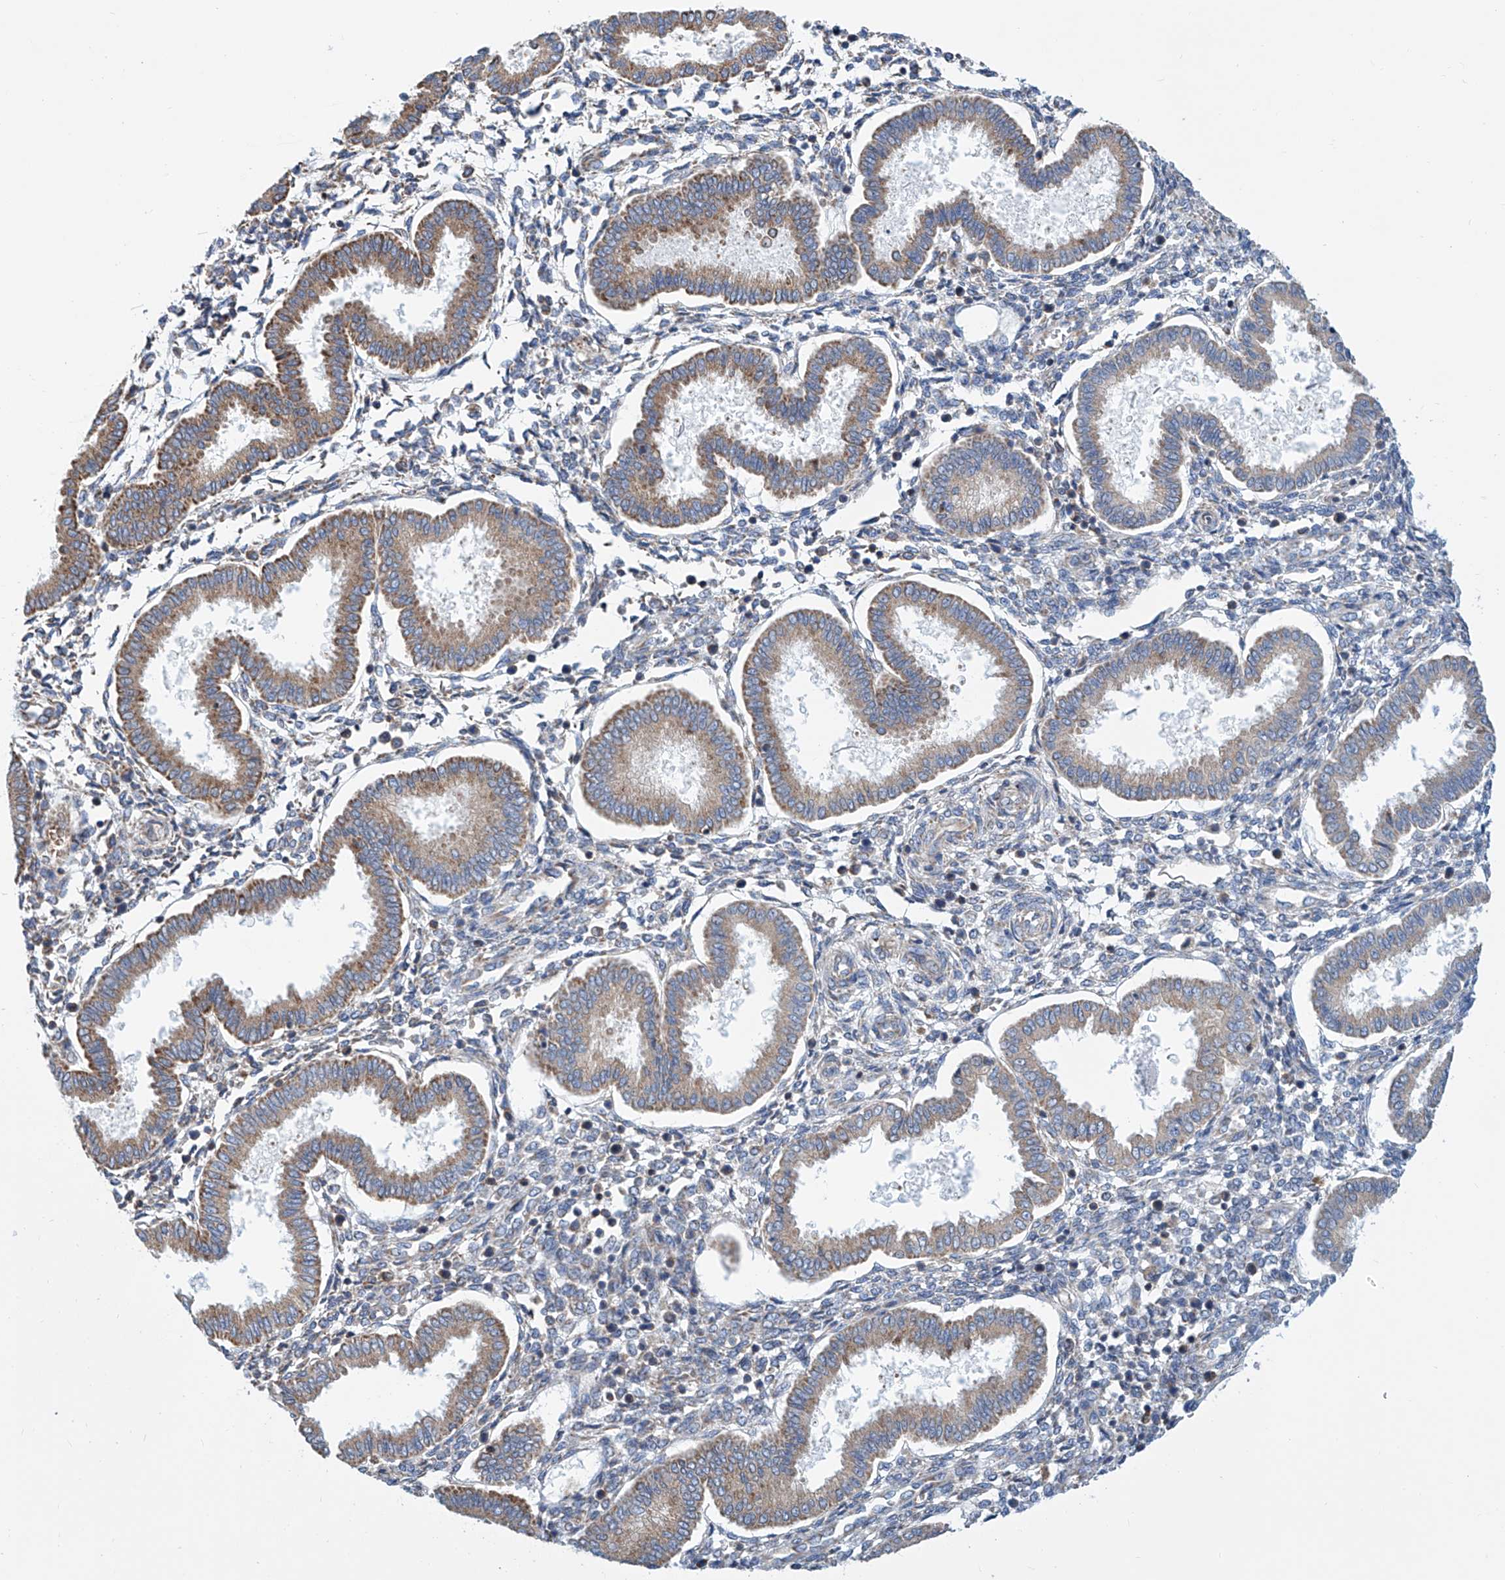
{"staining": {"intensity": "negative", "quantity": "none", "location": "none"}, "tissue": "endometrium", "cell_type": "Cells in endometrial stroma", "image_type": "normal", "snomed": [{"axis": "morphology", "description": "Normal tissue, NOS"}, {"axis": "topography", "description": "Endometrium"}], "caption": "IHC of benign human endometrium exhibits no expression in cells in endometrial stroma. (Immunohistochemistry, brightfield microscopy, high magnification).", "gene": "MAD2L1", "patient": {"sex": "female", "age": 24}}